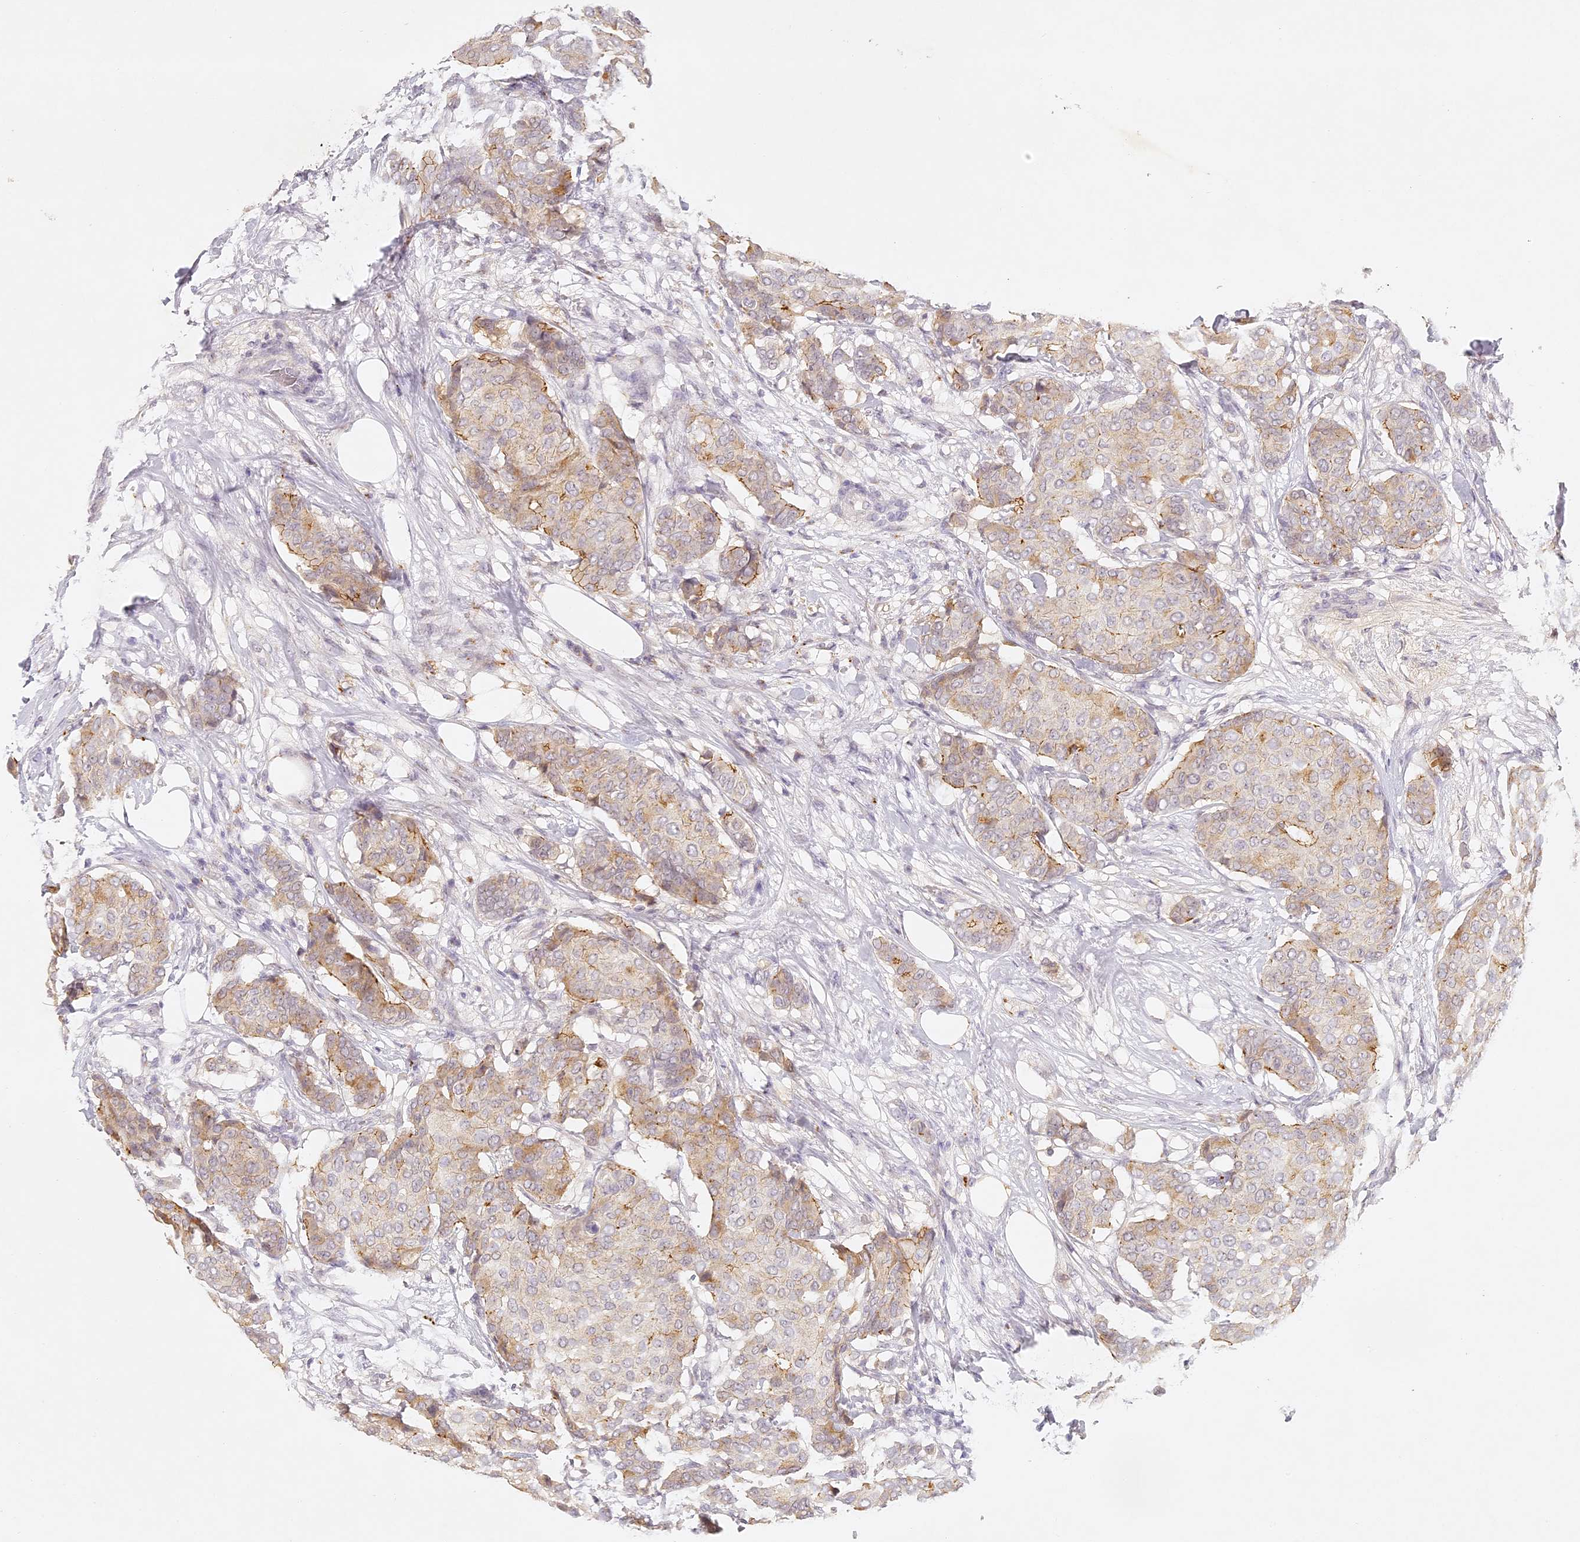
{"staining": {"intensity": "moderate", "quantity": "25%-75%", "location": "cytoplasmic/membranous"}, "tissue": "breast cancer", "cell_type": "Tumor cells", "image_type": "cancer", "snomed": [{"axis": "morphology", "description": "Duct carcinoma"}, {"axis": "topography", "description": "Breast"}], "caption": "Immunohistochemical staining of breast cancer (infiltrating ductal carcinoma) exhibits medium levels of moderate cytoplasmic/membranous positivity in about 25%-75% of tumor cells.", "gene": "ELL3", "patient": {"sex": "female", "age": 75}}